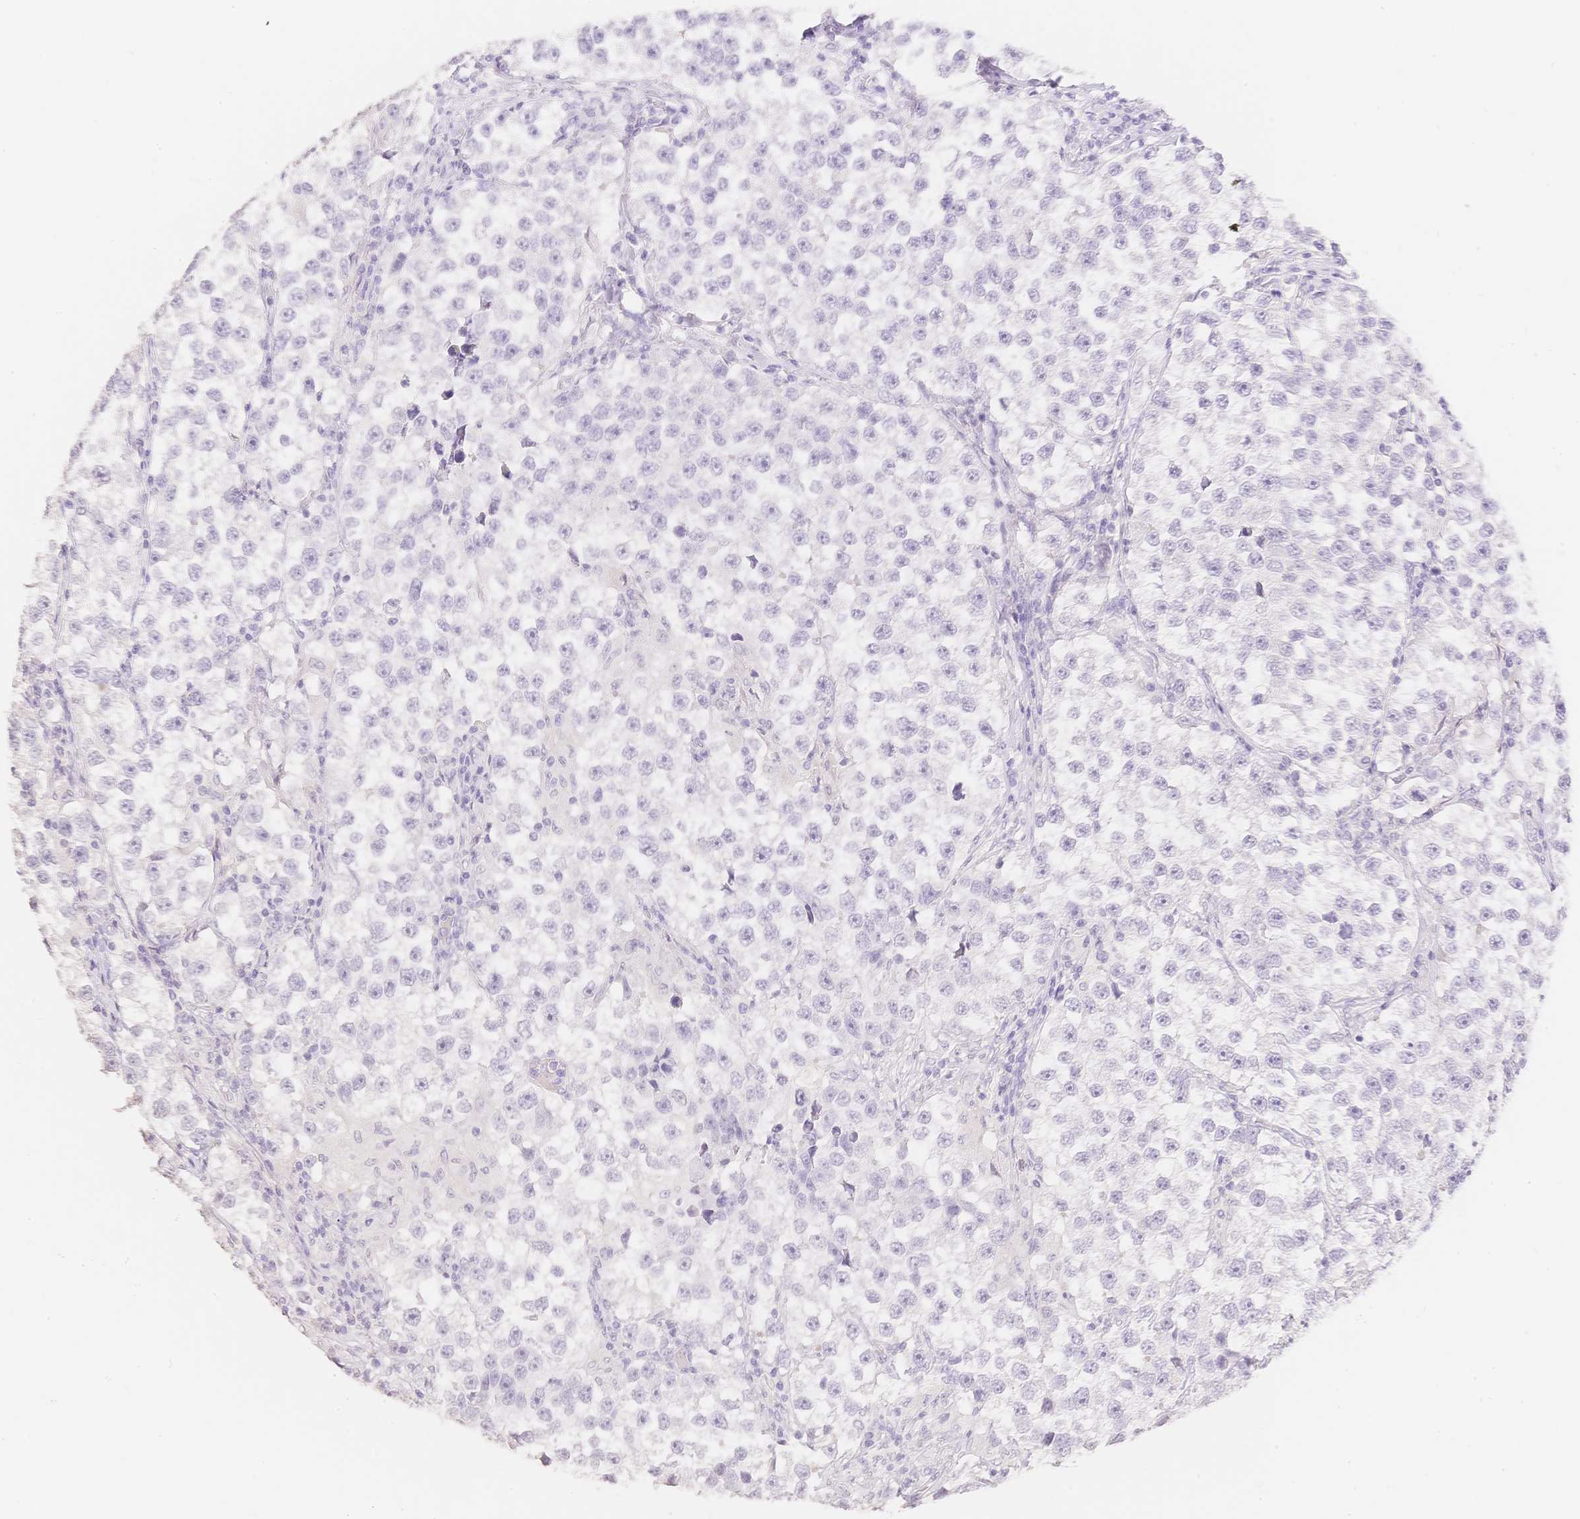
{"staining": {"intensity": "negative", "quantity": "none", "location": "none"}, "tissue": "testis cancer", "cell_type": "Tumor cells", "image_type": "cancer", "snomed": [{"axis": "morphology", "description": "Seminoma, NOS"}, {"axis": "topography", "description": "Testis"}], "caption": "Immunohistochemistry (IHC) histopathology image of human testis cancer (seminoma) stained for a protein (brown), which demonstrates no expression in tumor cells. Nuclei are stained in blue.", "gene": "HCRTR2", "patient": {"sex": "male", "age": 46}}